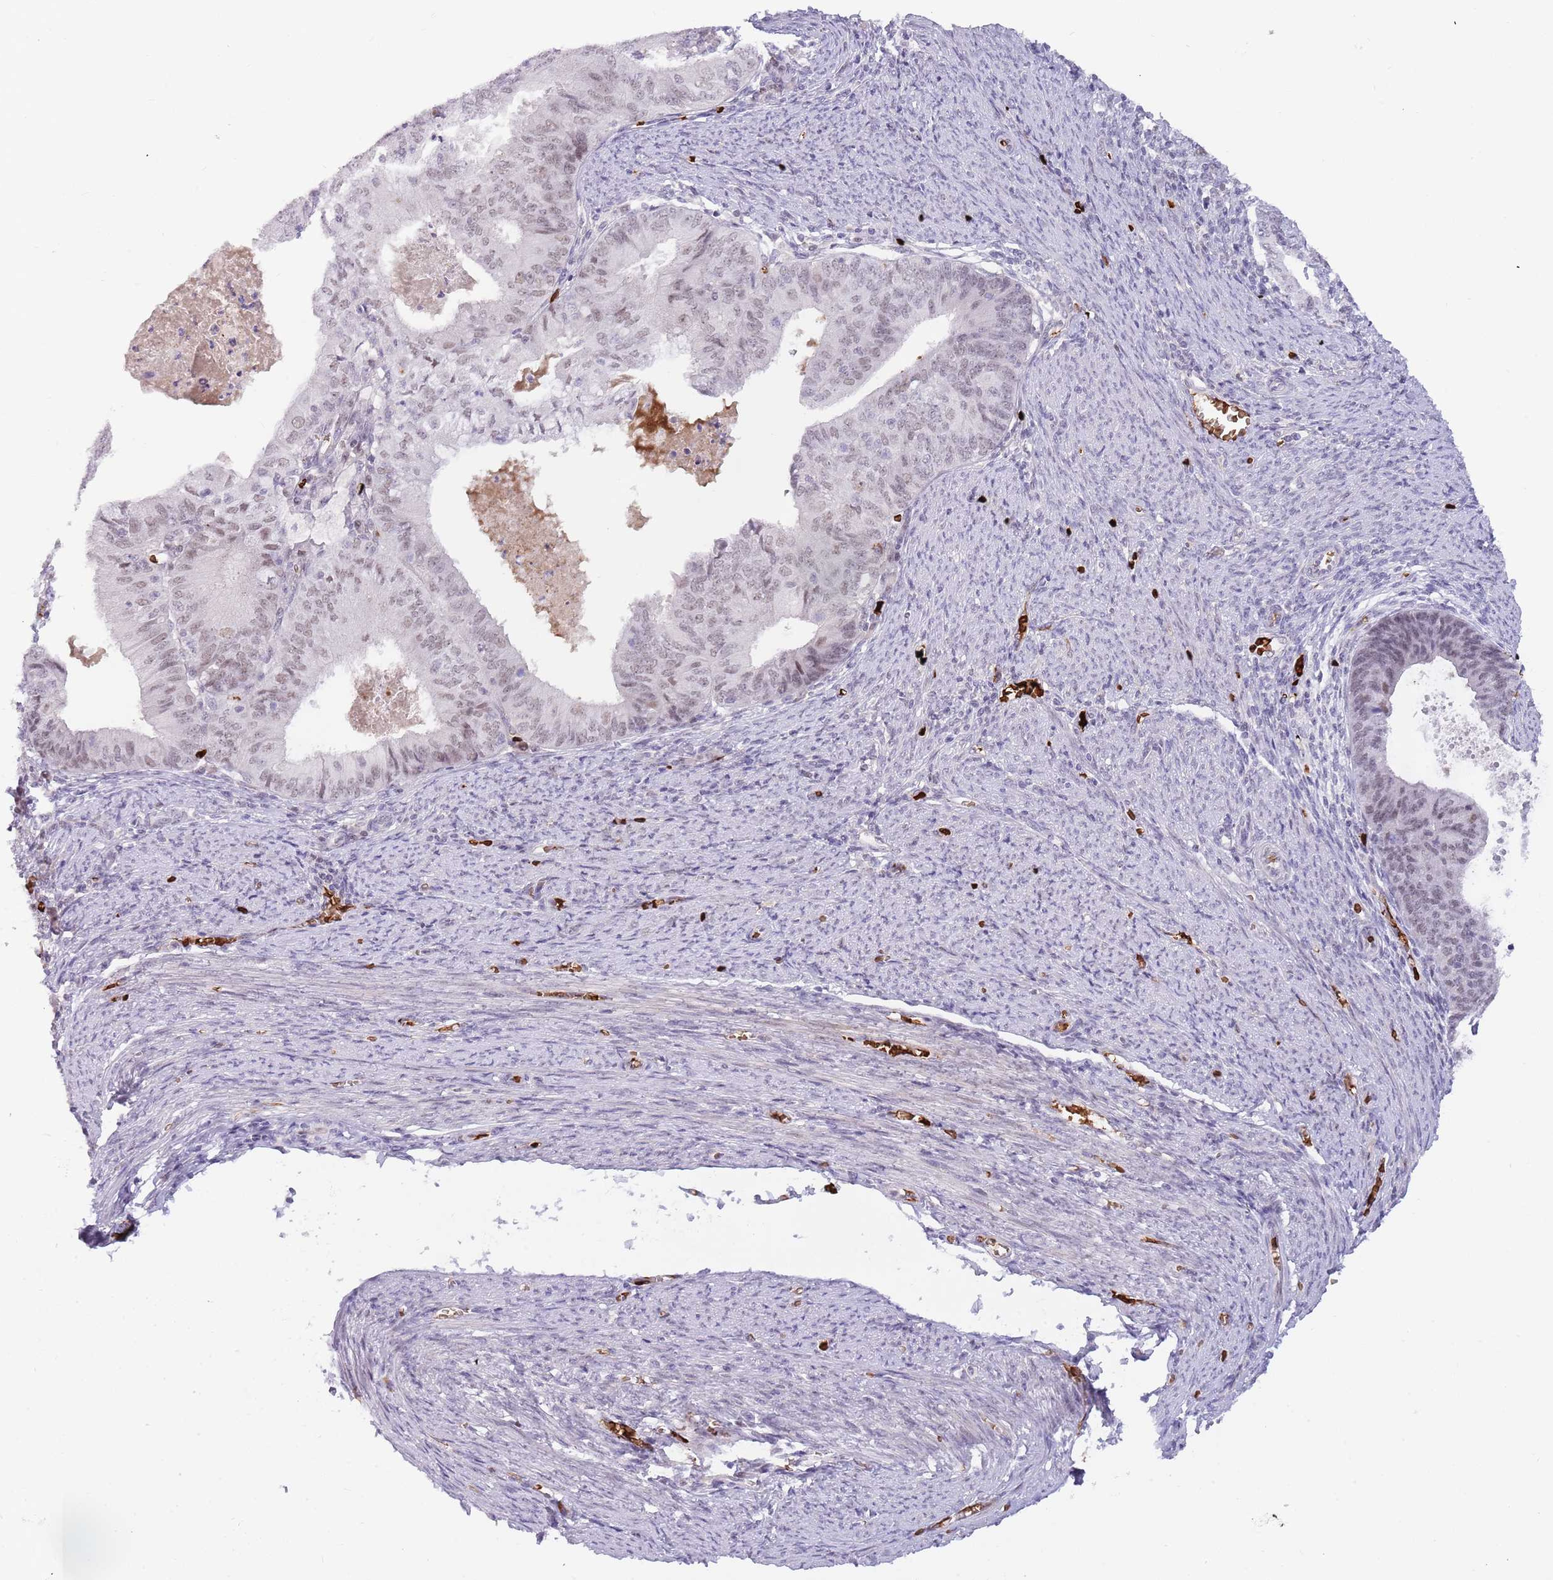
{"staining": {"intensity": "weak", "quantity": ">75%", "location": "nuclear"}, "tissue": "endometrial cancer", "cell_type": "Tumor cells", "image_type": "cancer", "snomed": [{"axis": "morphology", "description": "Adenocarcinoma, NOS"}, {"axis": "topography", "description": "Endometrium"}], "caption": "DAB immunohistochemical staining of endometrial cancer (adenocarcinoma) shows weak nuclear protein expression in approximately >75% of tumor cells.", "gene": "LYPD6B", "patient": {"sex": "female", "age": 57}}